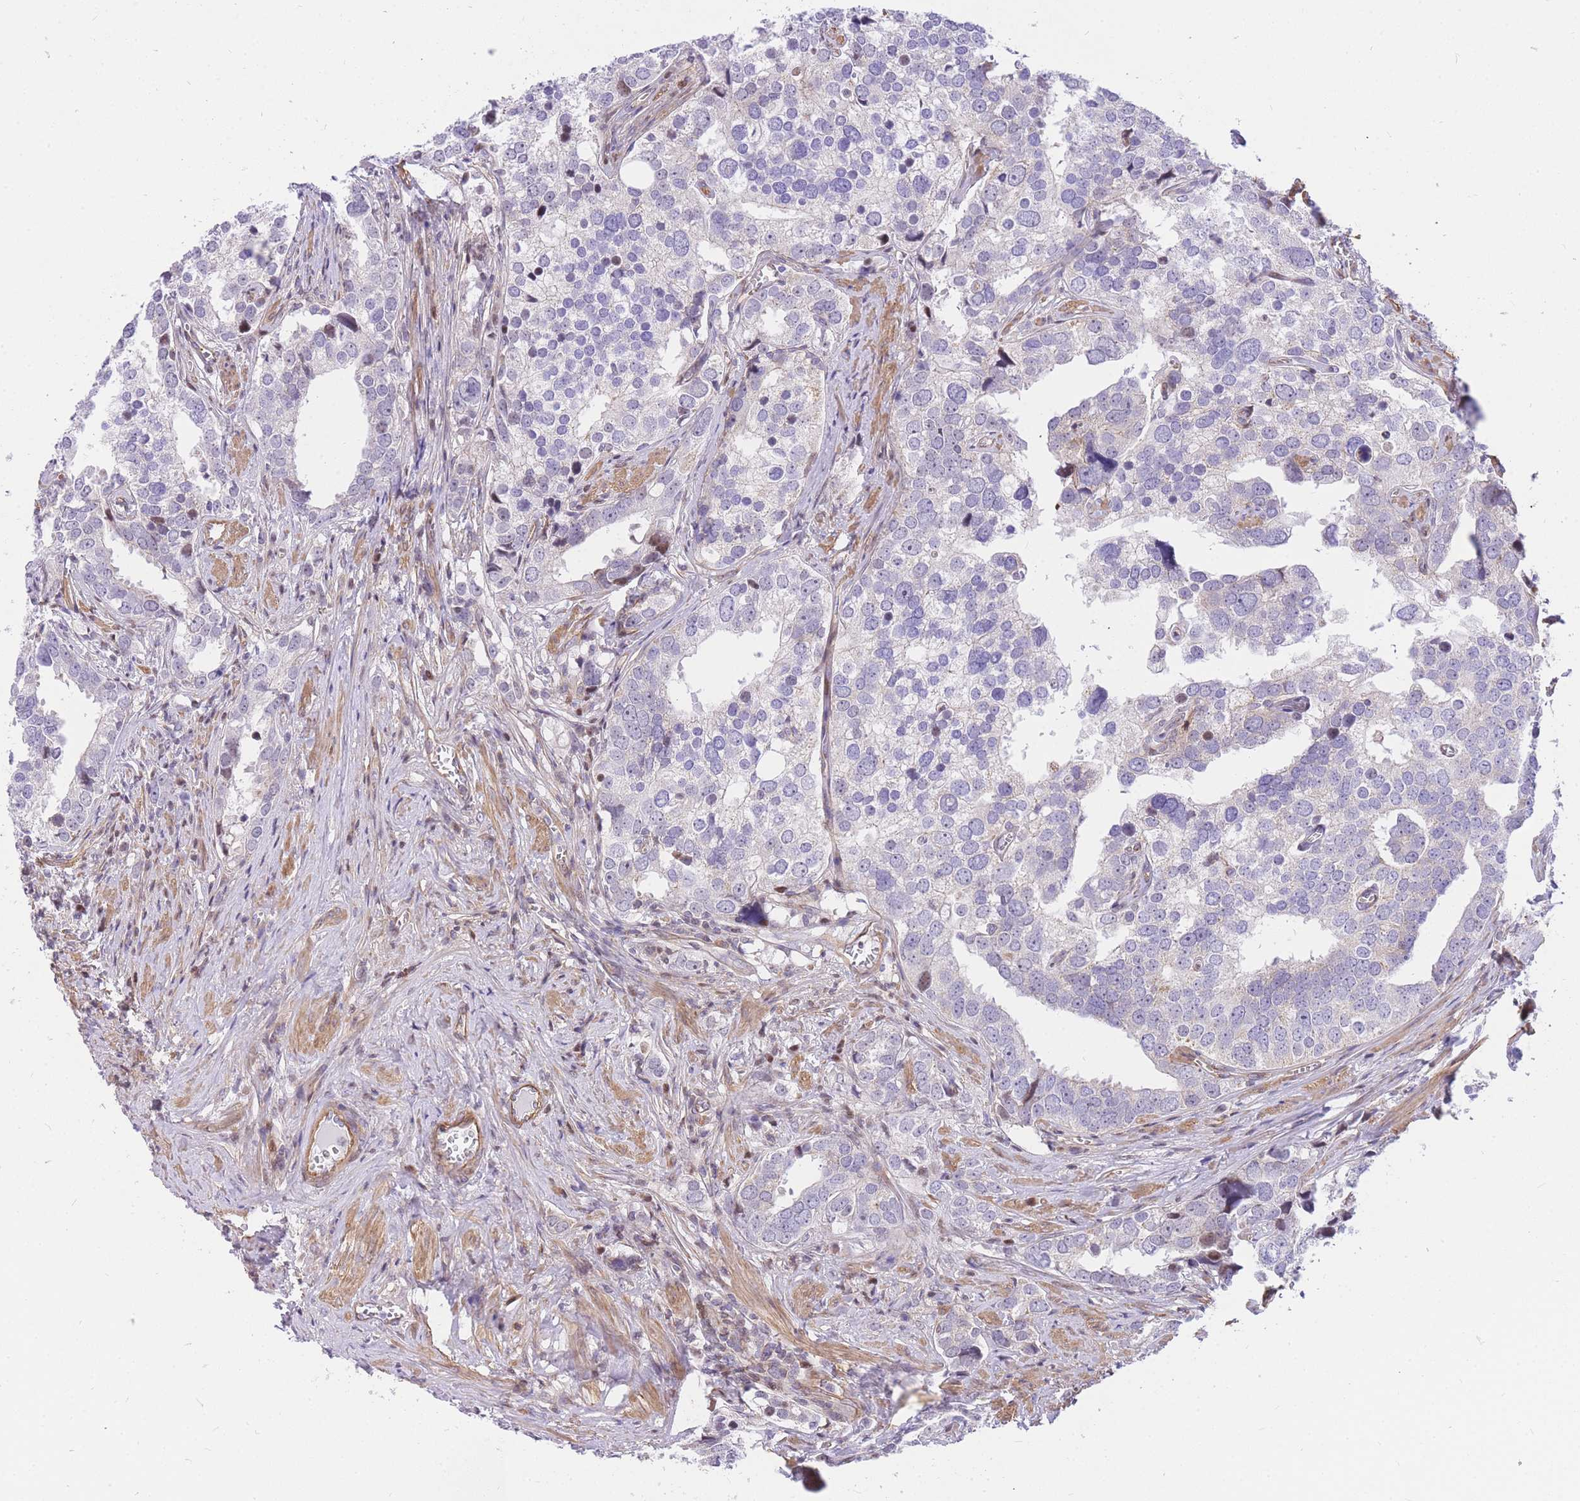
{"staining": {"intensity": "negative", "quantity": "none", "location": "none"}, "tissue": "prostate cancer", "cell_type": "Tumor cells", "image_type": "cancer", "snomed": [{"axis": "morphology", "description": "Adenocarcinoma, High grade"}, {"axis": "topography", "description": "Prostate"}], "caption": "Immunohistochemical staining of human prostate cancer shows no significant expression in tumor cells.", "gene": "S100PBP", "patient": {"sex": "male", "age": 71}}